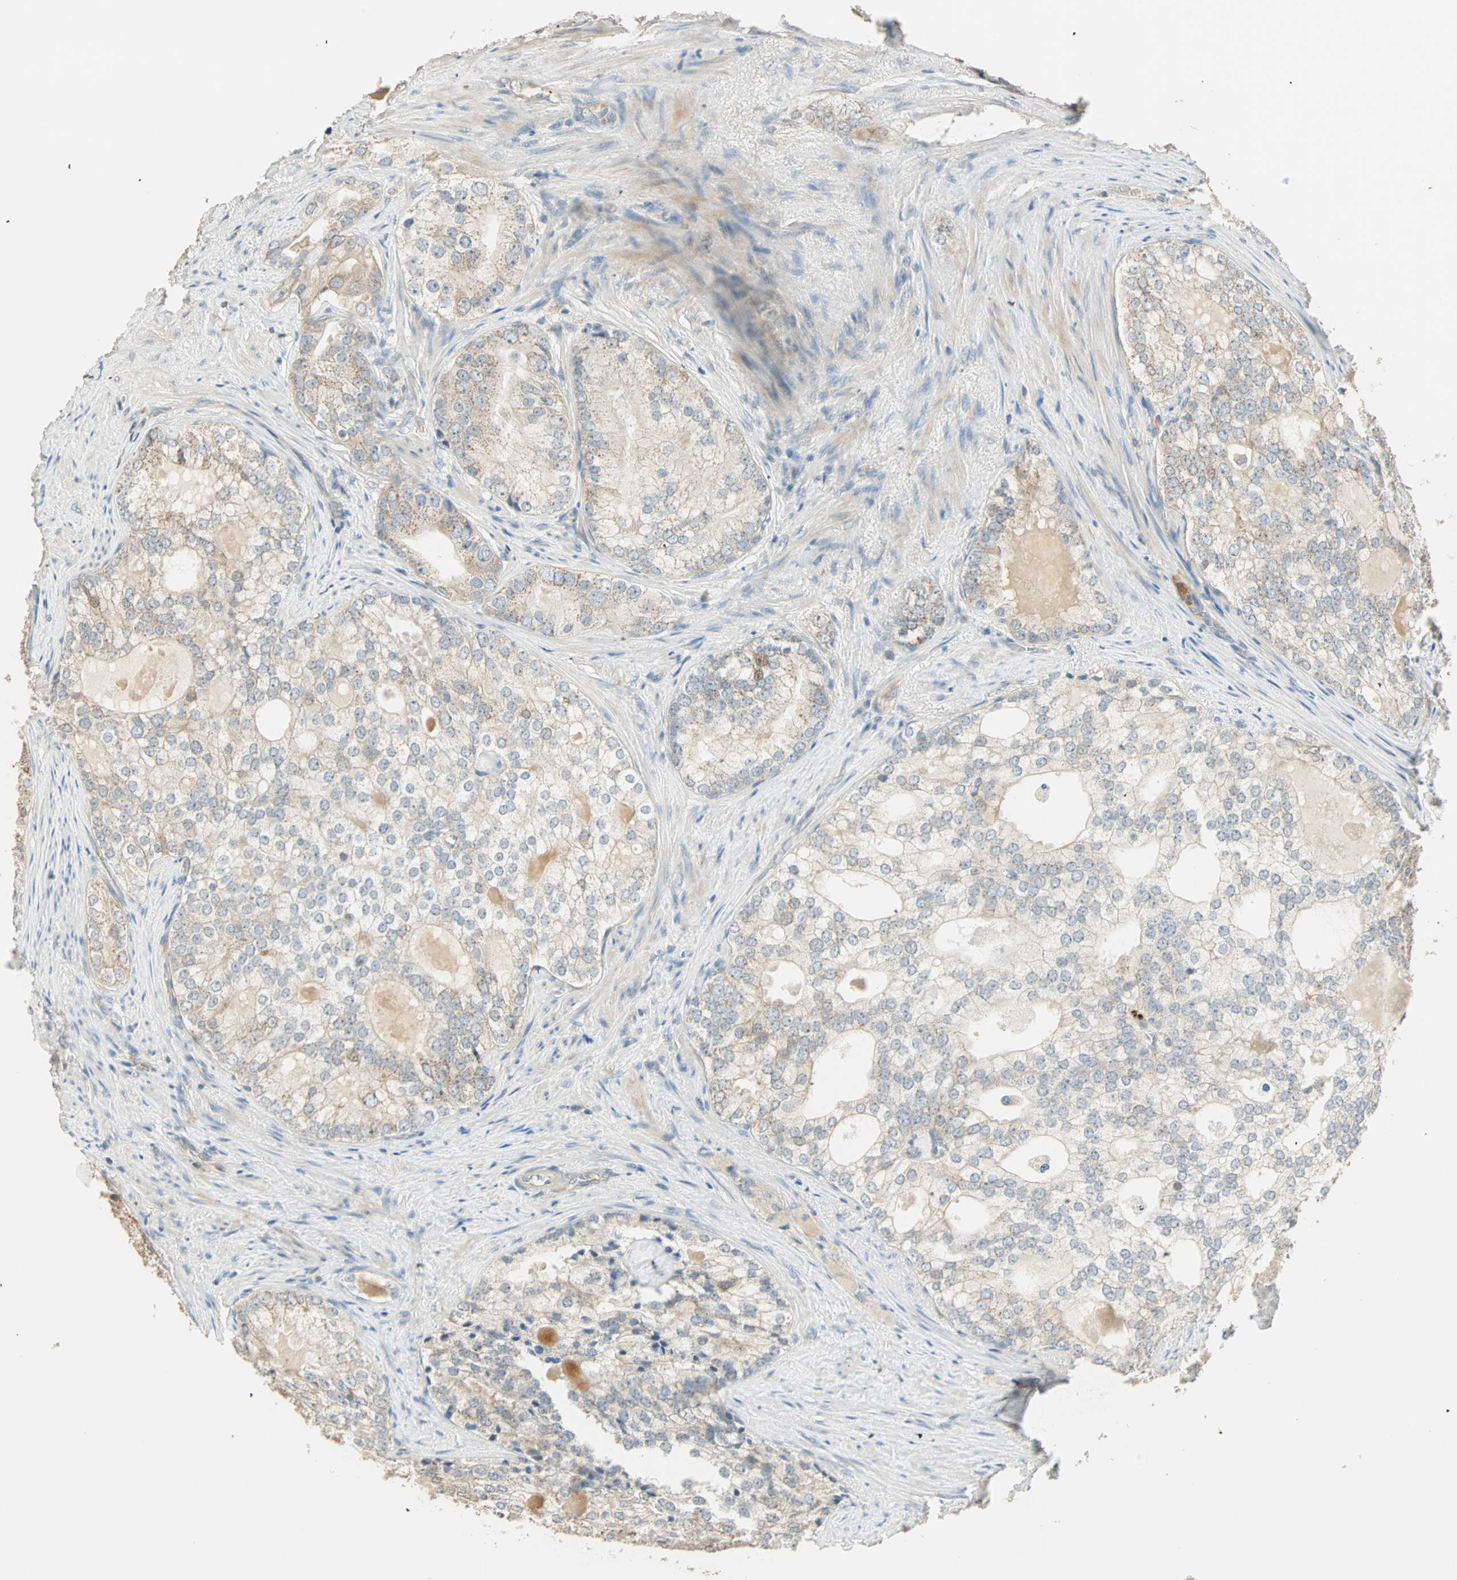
{"staining": {"intensity": "weak", "quantity": "<25%", "location": "cytoplasmic/membranous"}, "tissue": "prostate cancer", "cell_type": "Tumor cells", "image_type": "cancer", "snomed": [{"axis": "morphology", "description": "Adenocarcinoma, High grade"}, {"axis": "topography", "description": "Prostate"}], "caption": "Immunohistochemistry micrograph of prostate cancer stained for a protein (brown), which exhibits no positivity in tumor cells. (IHC, brightfield microscopy, high magnification).", "gene": "RAD18", "patient": {"sex": "male", "age": 66}}